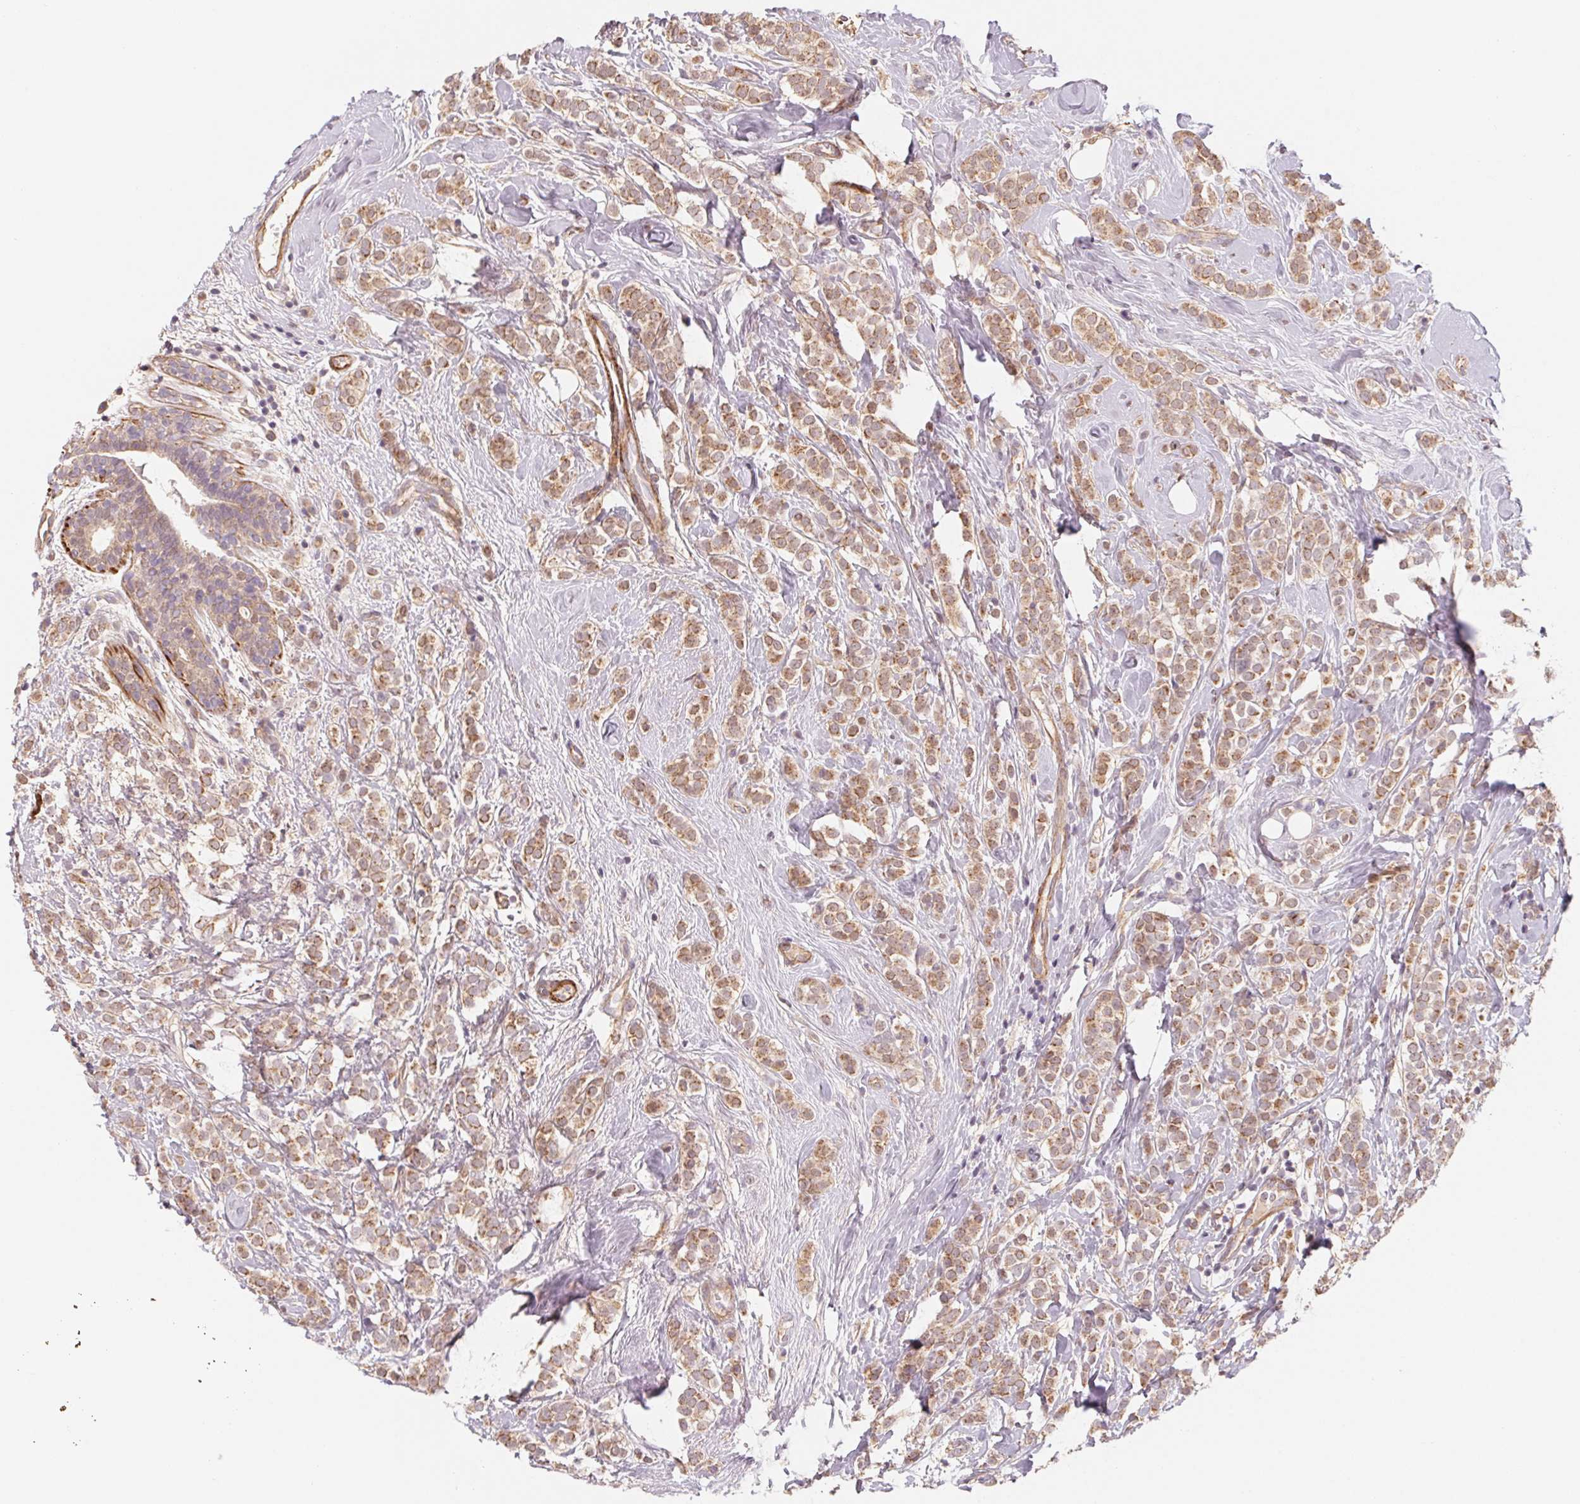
{"staining": {"intensity": "moderate", "quantity": ">75%", "location": "cytoplasmic/membranous"}, "tissue": "breast cancer", "cell_type": "Tumor cells", "image_type": "cancer", "snomed": [{"axis": "morphology", "description": "Lobular carcinoma"}, {"axis": "topography", "description": "Breast"}], "caption": "About >75% of tumor cells in breast cancer exhibit moderate cytoplasmic/membranous protein expression as visualized by brown immunohistochemical staining.", "gene": "CCDC112", "patient": {"sex": "female", "age": 49}}